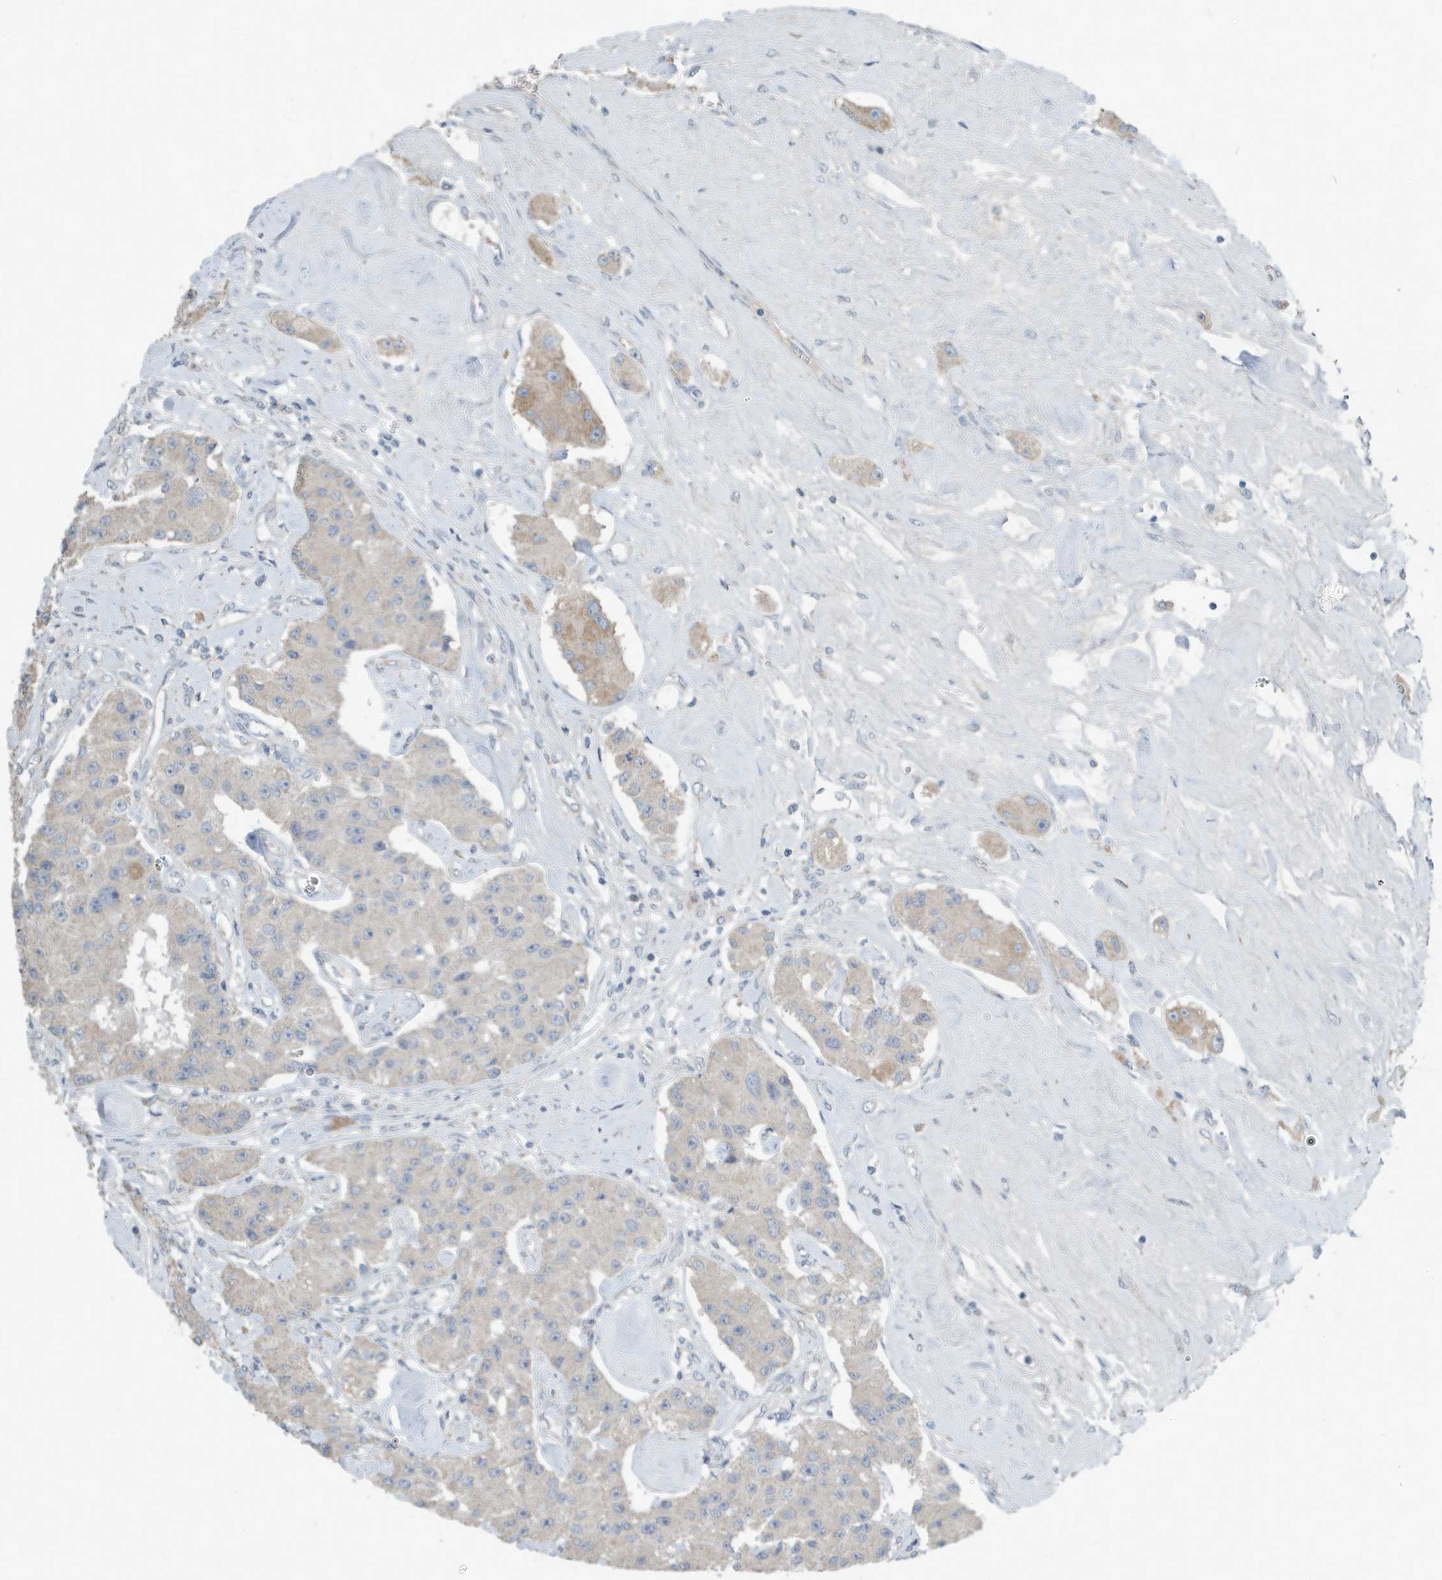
{"staining": {"intensity": "weak", "quantity": "<25%", "location": "cytoplasmic/membranous"}, "tissue": "carcinoid", "cell_type": "Tumor cells", "image_type": "cancer", "snomed": [{"axis": "morphology", "description": "Carcinoid, malignant, NOS"}, {"axis": "topography", "description": "Pancreas"}], "caption": "There is no significant positivity in tumor cells of carcinoid (malignant).", "gene": "UGT2B4", "patient": {"sex": "male", "age": 41}}